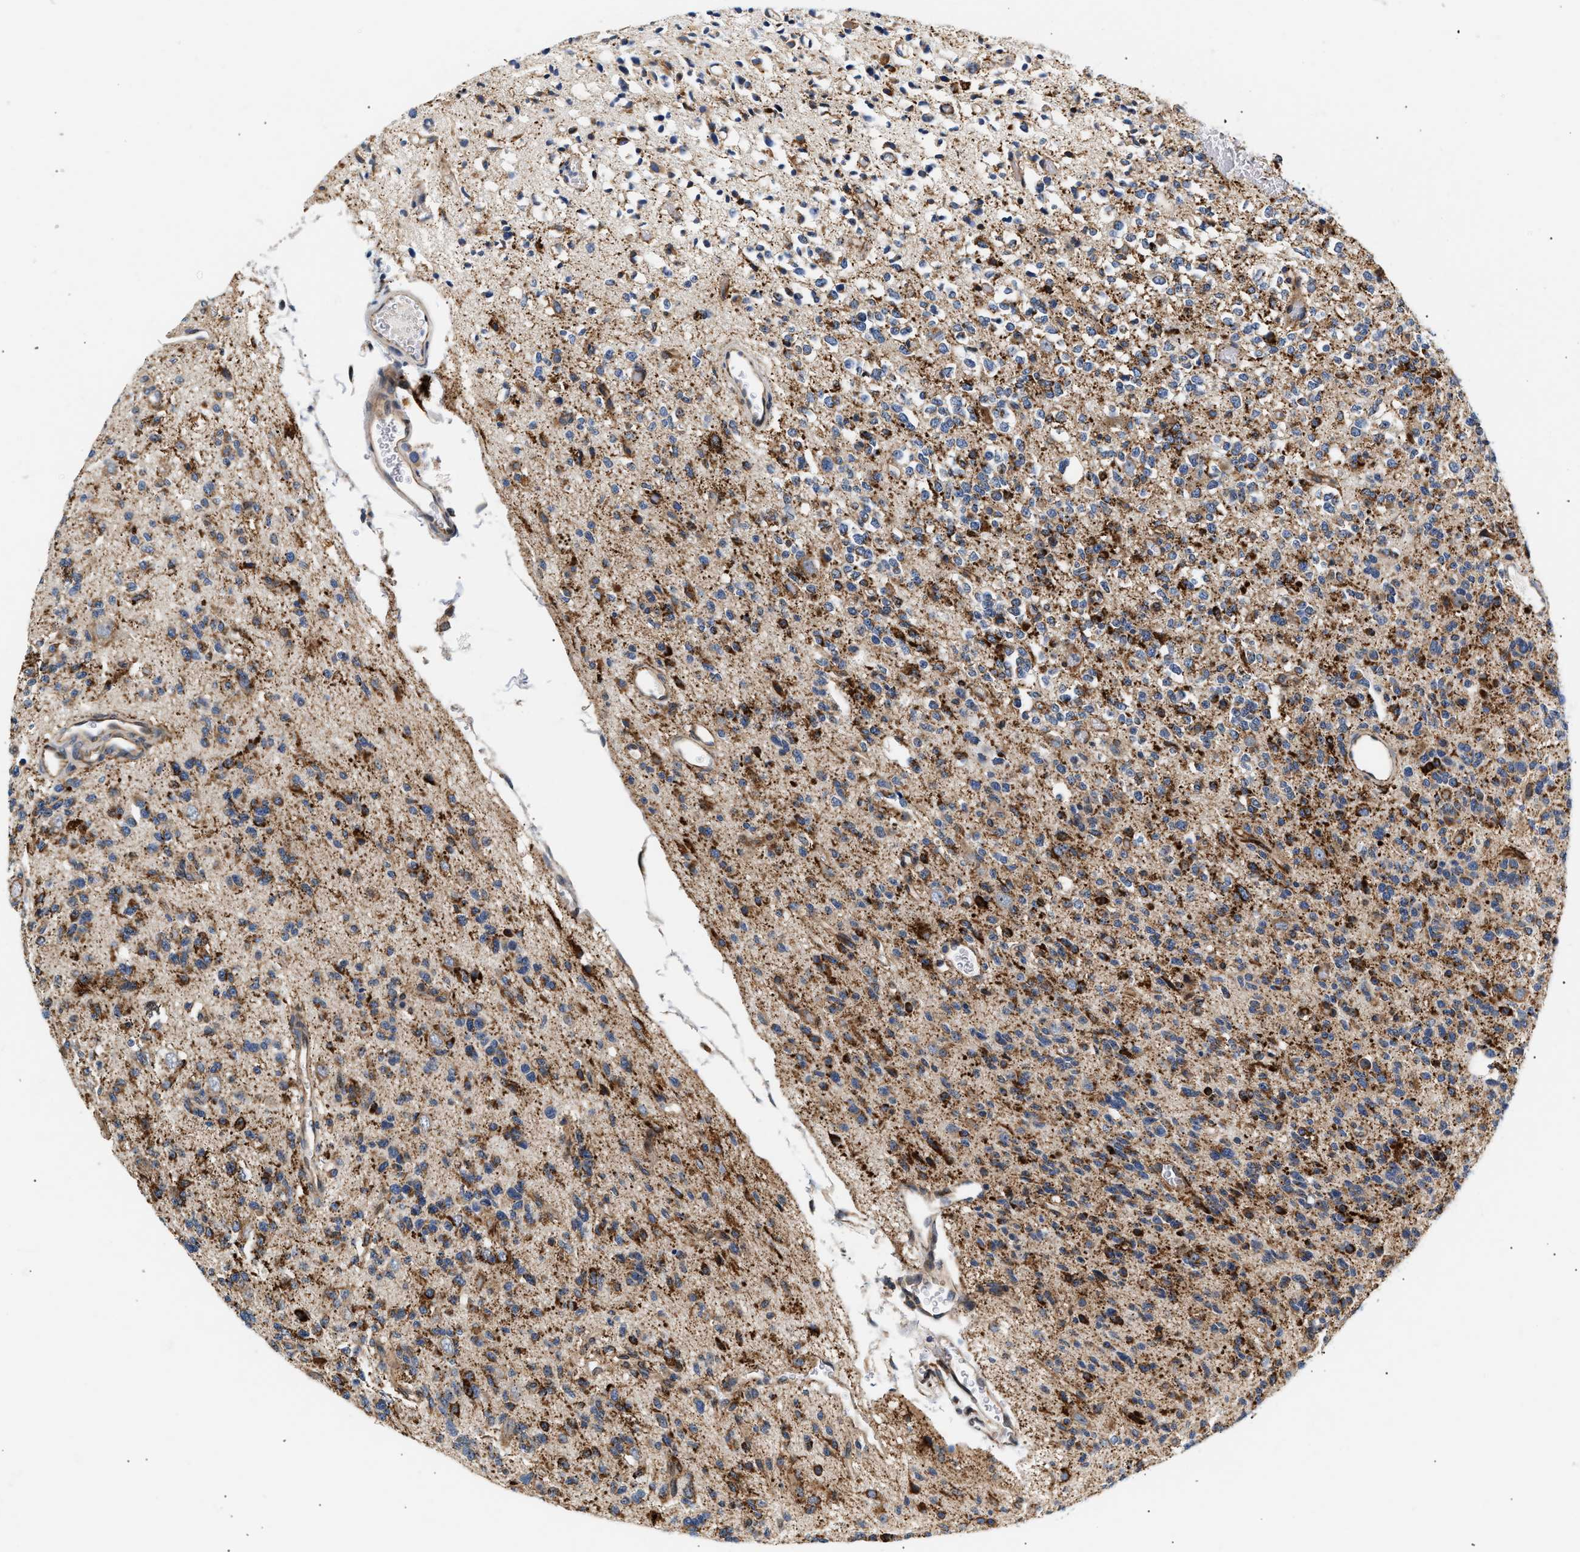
{"staining": {"intensity": "strong", "quantity": "25%-75%", "location": "cytoplasmic/membranous"}, "tissue": "glioma", "cell_type": "Tumor cells", "image_type": "cancer", "snomed": [{"axis": "morphology", "description": "Glioma, malignant, Low grade"}, {"axis": "topography", "description": "Brain"}], "caption": "Malignant glioma (low-grade) stained for a protein displays strong cytoplasmic/membranous positivity in tumor cells.", "gene": "IFT74", "patient": {"sex": "male", "age": 38}}